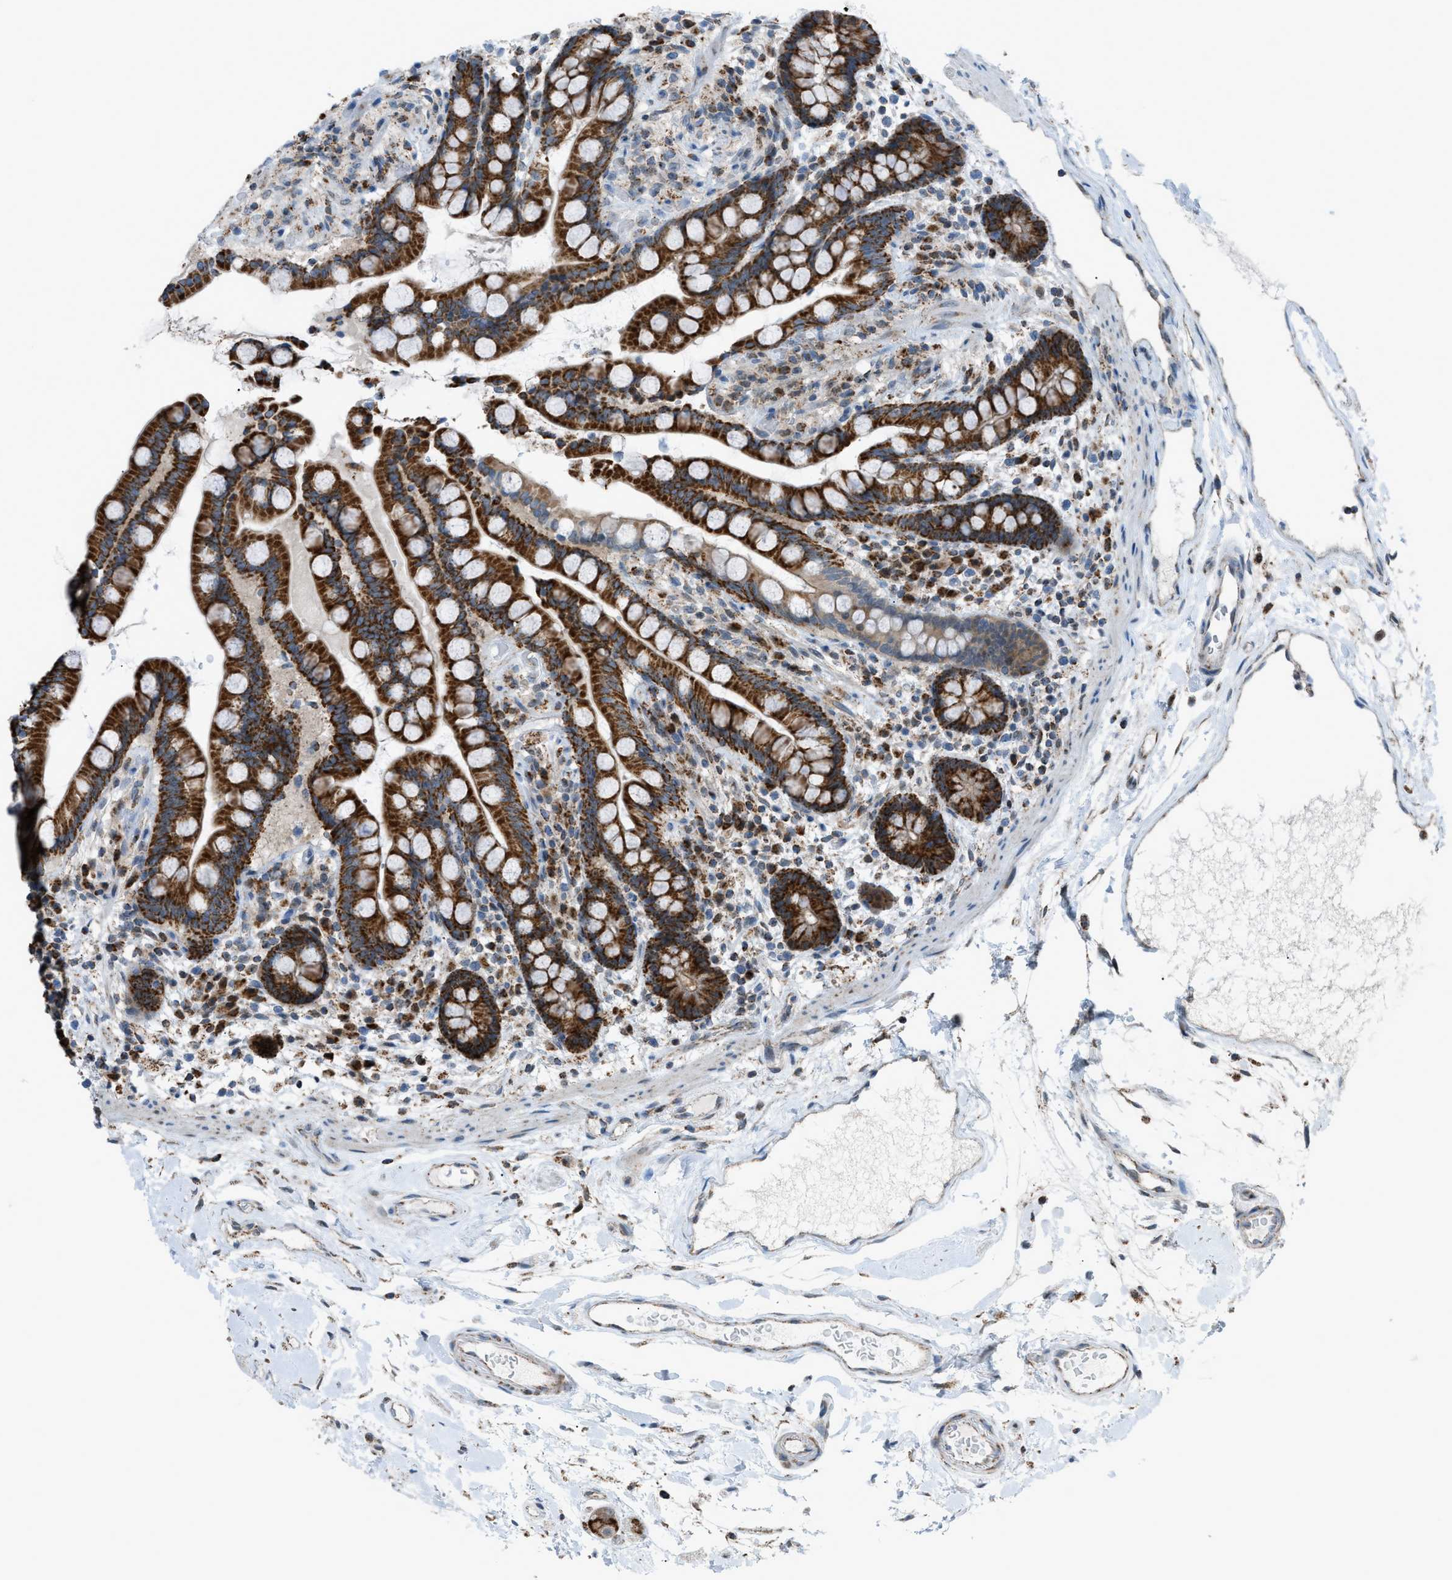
{"staining": {"intensity": "weak", "quantity": ">75%", "location": "cytoplasmic/membranous"}, "tissue": "colon", "cell_type": "Endothelial cells", "image_type": "normal", "snomed": [{"axis": "morphology", "description": "Normal tissue, NOS"}, {"axis": "topography", "description": "Colon"}], "caption": "Colon stained for a protein reveals weak cytoplasmic/membranous positivity in endothelial cells. (Stains: DAB (3,3'-diaminobenzidine) in brown, nuclei in blue, Microscopy: brightfield microscopy at high magnification).", "gene": "SRM", "patient": {"sex": "male", "age": 73}}